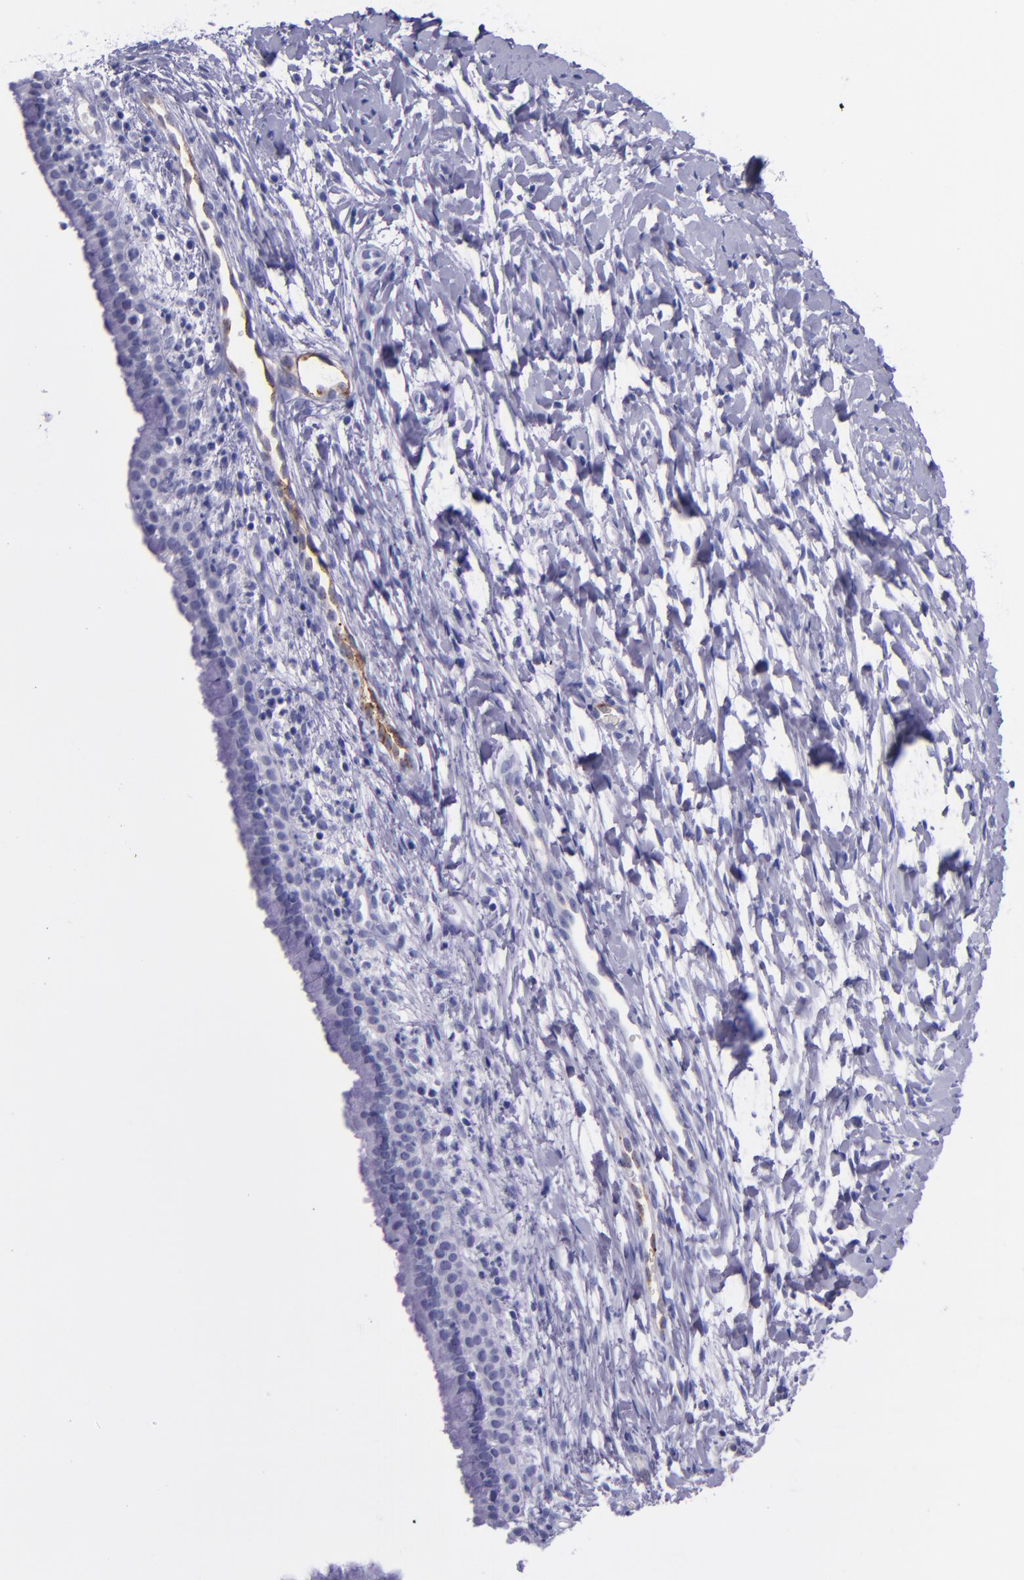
{"staining": {"intensity": "negative", "quantity": "none", "location": "none"}, "tissue": "cervix", "cell_type": "Glandular cells", "image_type": "normal", "snomed": [{"axis": "morphology", "description": "Normal tissue, NOS"}, {"axis": "topography", "description": "Cervix"}], "caption": "Histopathology image shows no protein expression in glandular cells of benign cervix. (Brightfield microscopy of DAB IHC at high magnification).", "gene": "SELE", "patient": {"sex": "female", "age": 46}}